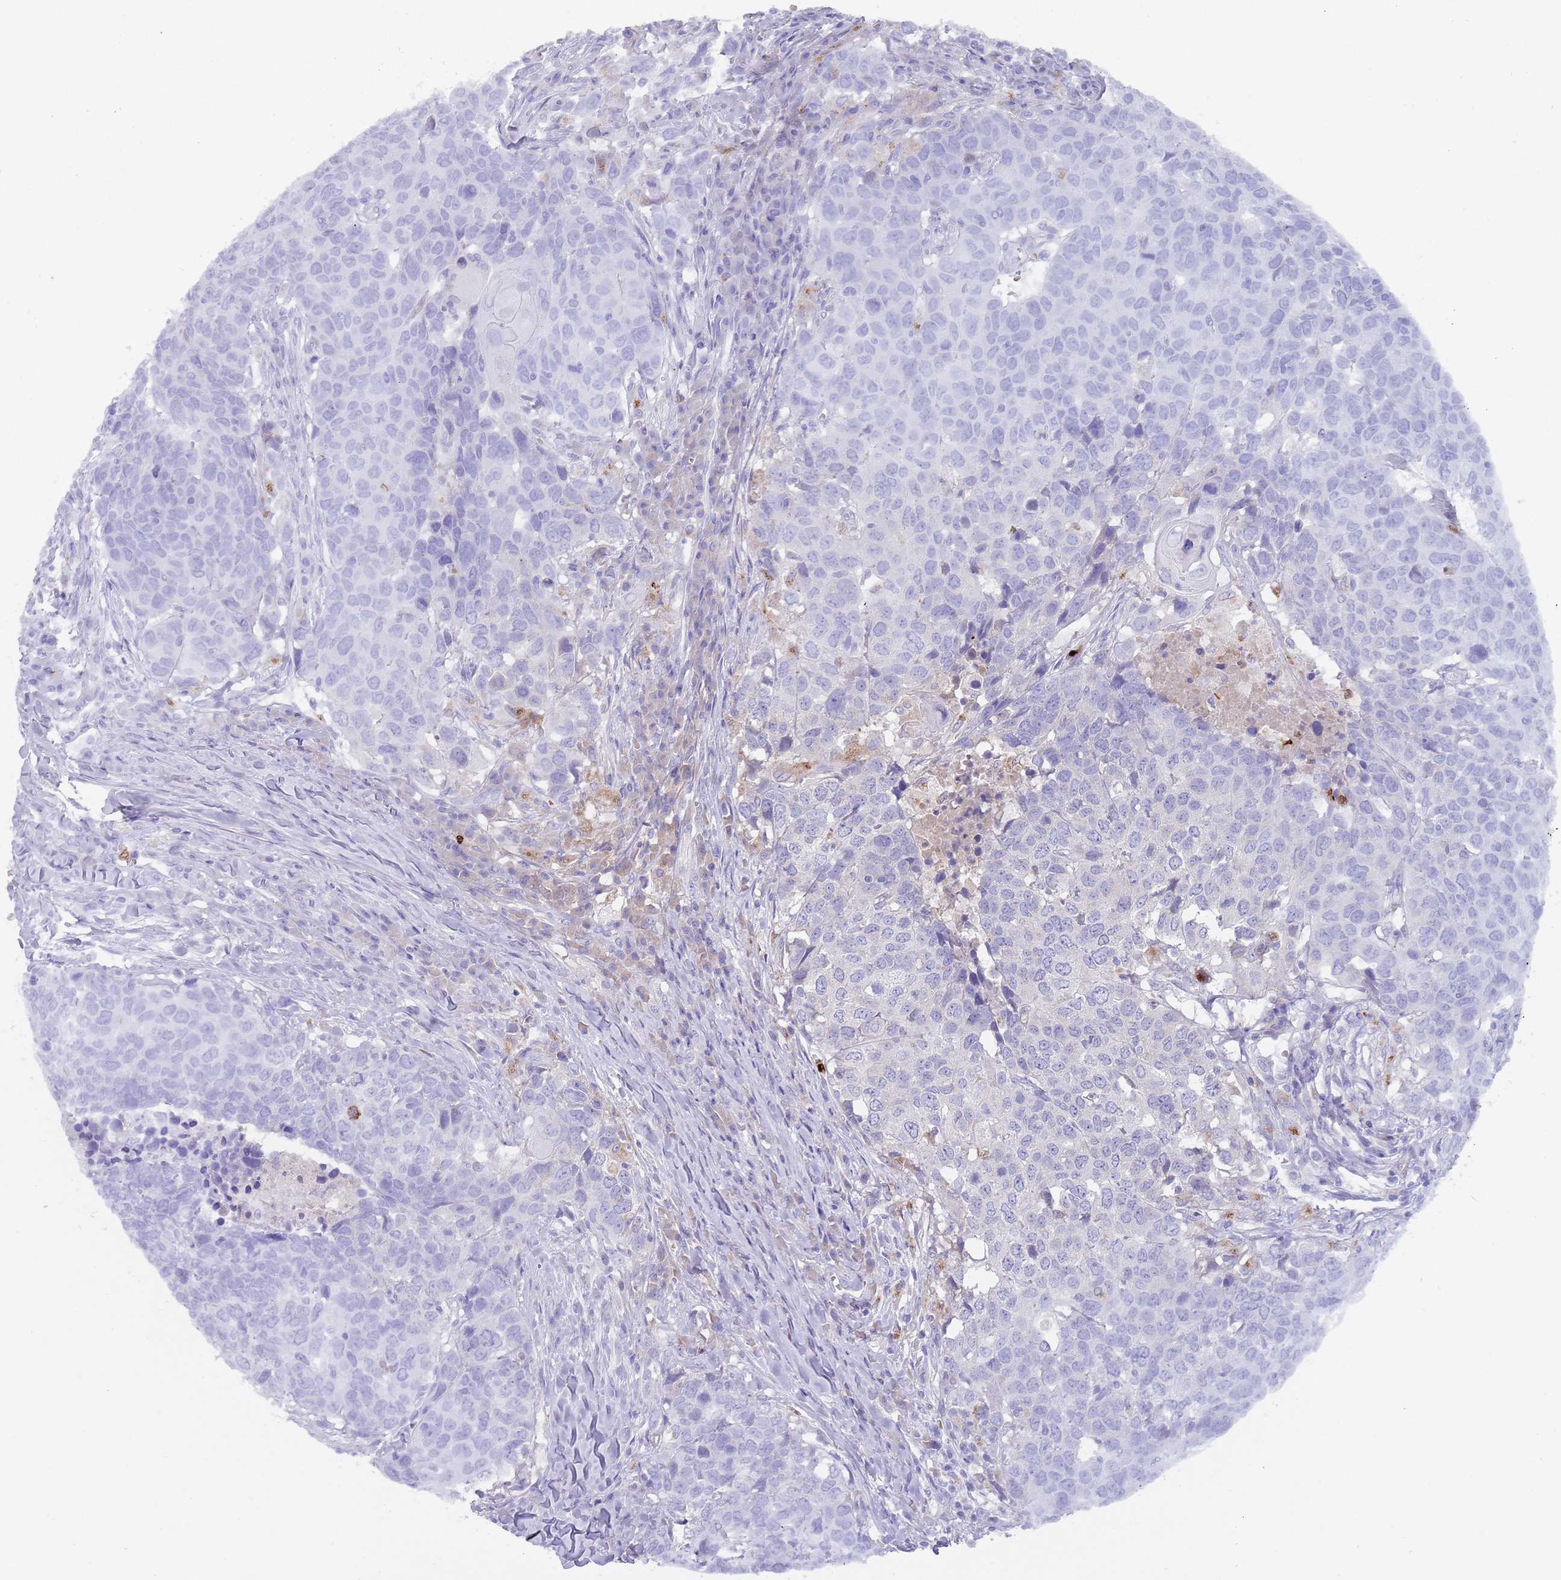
{"staining": {"intensity": "negative", "quantity": "none", "location": "none"}, "tissue": "head and neck cancer", "cell_type": "Tumor cells", "image_type": "cancer", "snomed": [{"axis": "morphology", "description": "Normal tissue, NOS"}, {"axis": "morphology", "description": "Squamous cell carcinoma, NOS"}, {"axis": "topography", "description": "Skeletal muscle"}, {"axis": "topography", "description": "Vascular tissue"}, {"axis": "topography", "description": "Peripheral nerve tissue"}, {"axis": "topography", "description": "Head-Neck"}], "caption": "This histopathology image is of head and neck squamous cell carcinoma stained with IHC to label a protein in brown with the nuclei are counter-stained blue. There is no expression in tumor cells.", "gene": "TMEM251", "patient": {"sex": "male", "age": 66}}